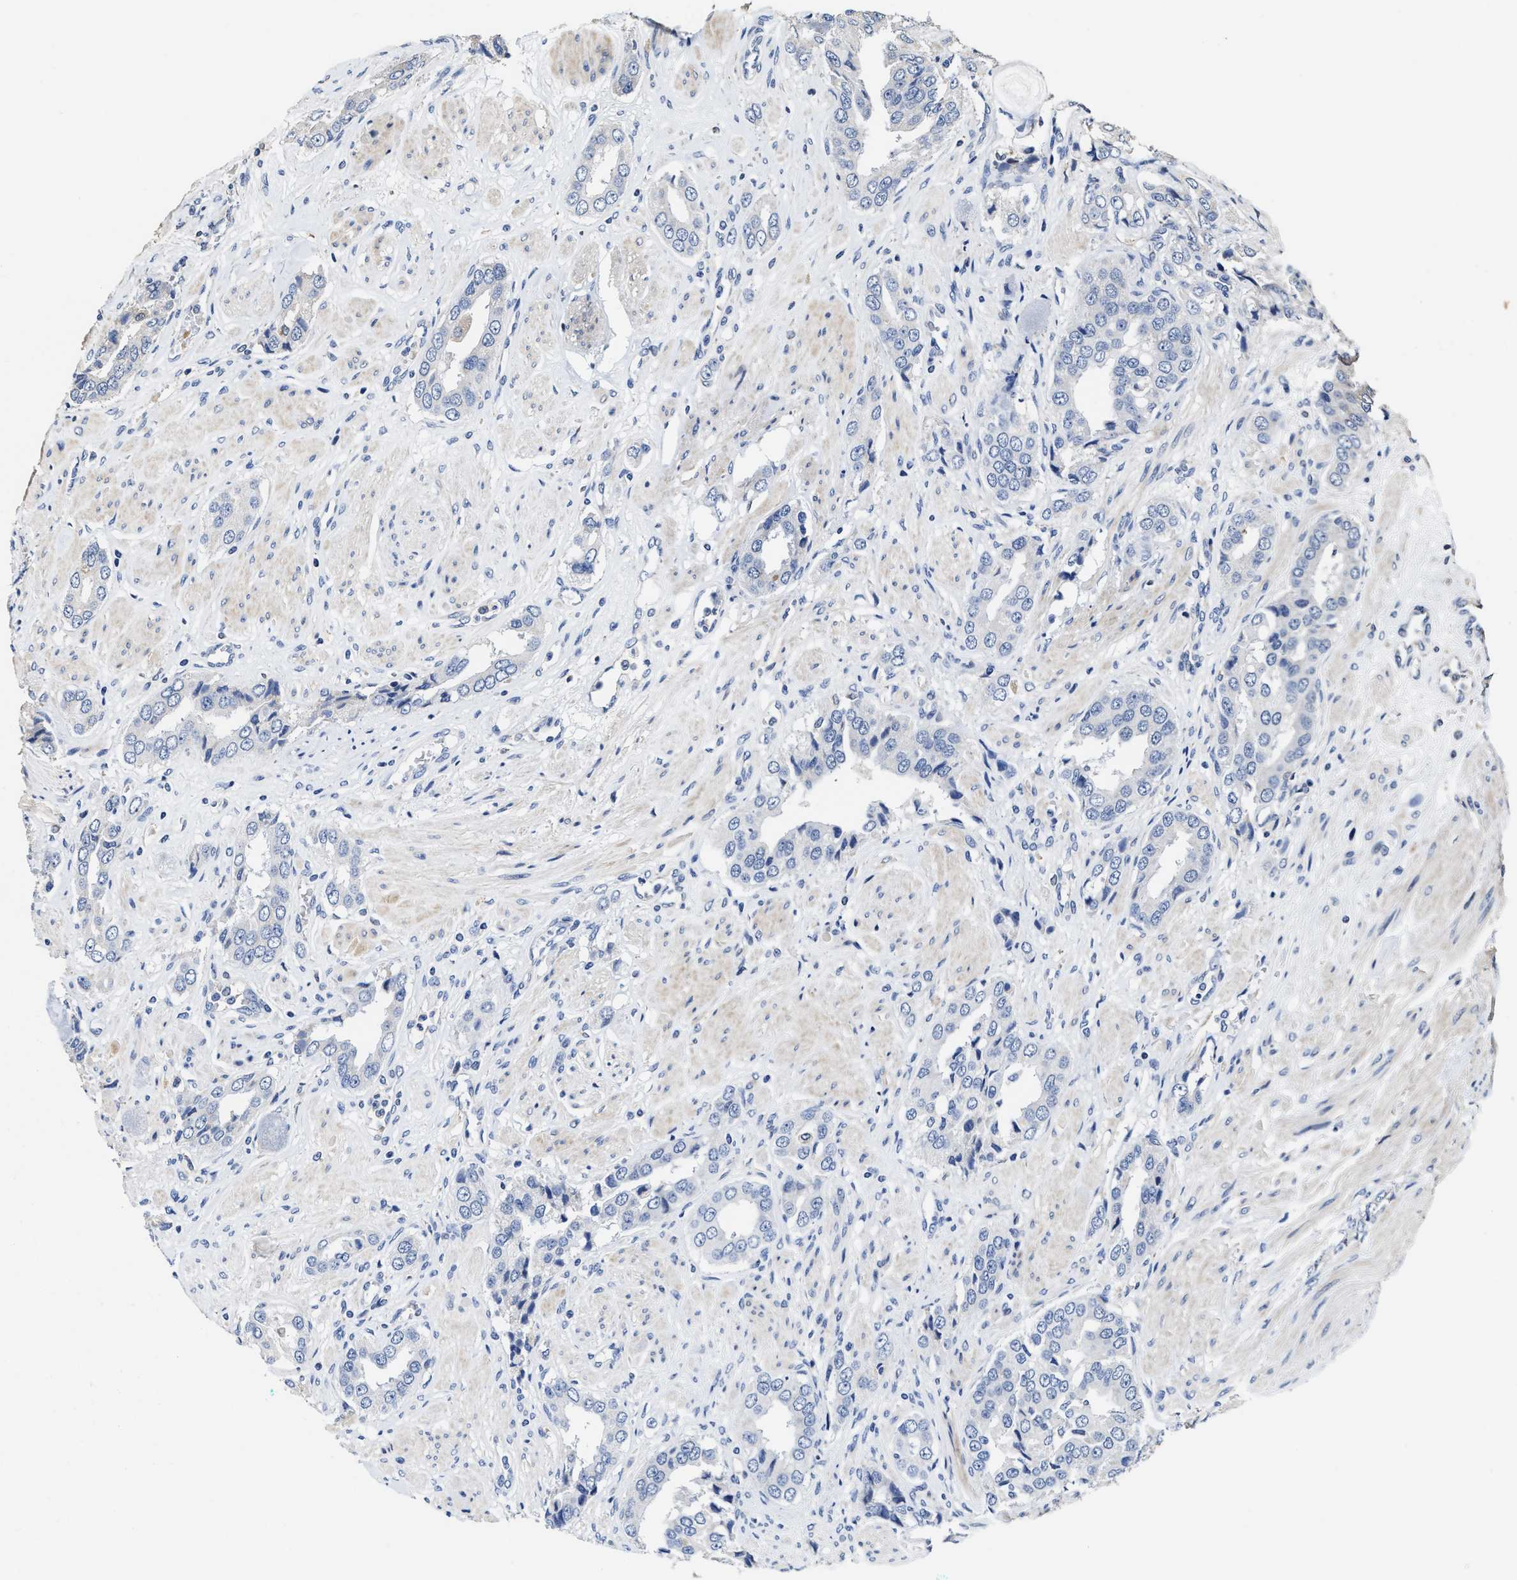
{"staining": {"intensity": "negative", "quantity": "none", "location": "none"}, "tissue": "prostate cancer", "cell_type": "Tumor cells", "image_type": "cancer", "snomed": [{"axis": "morphology", "description": "Adenocarcinoma, High grade"}, {"axis": "topography", "description": "Prostate"}], "caption": "Adenocarcinoma (high-grade) (prostate) stained for a protein using immunohistochemistry shows no expression tumor cells.", "gene": "ZFAT", "patient": {"sex": "male", "age": 52}}